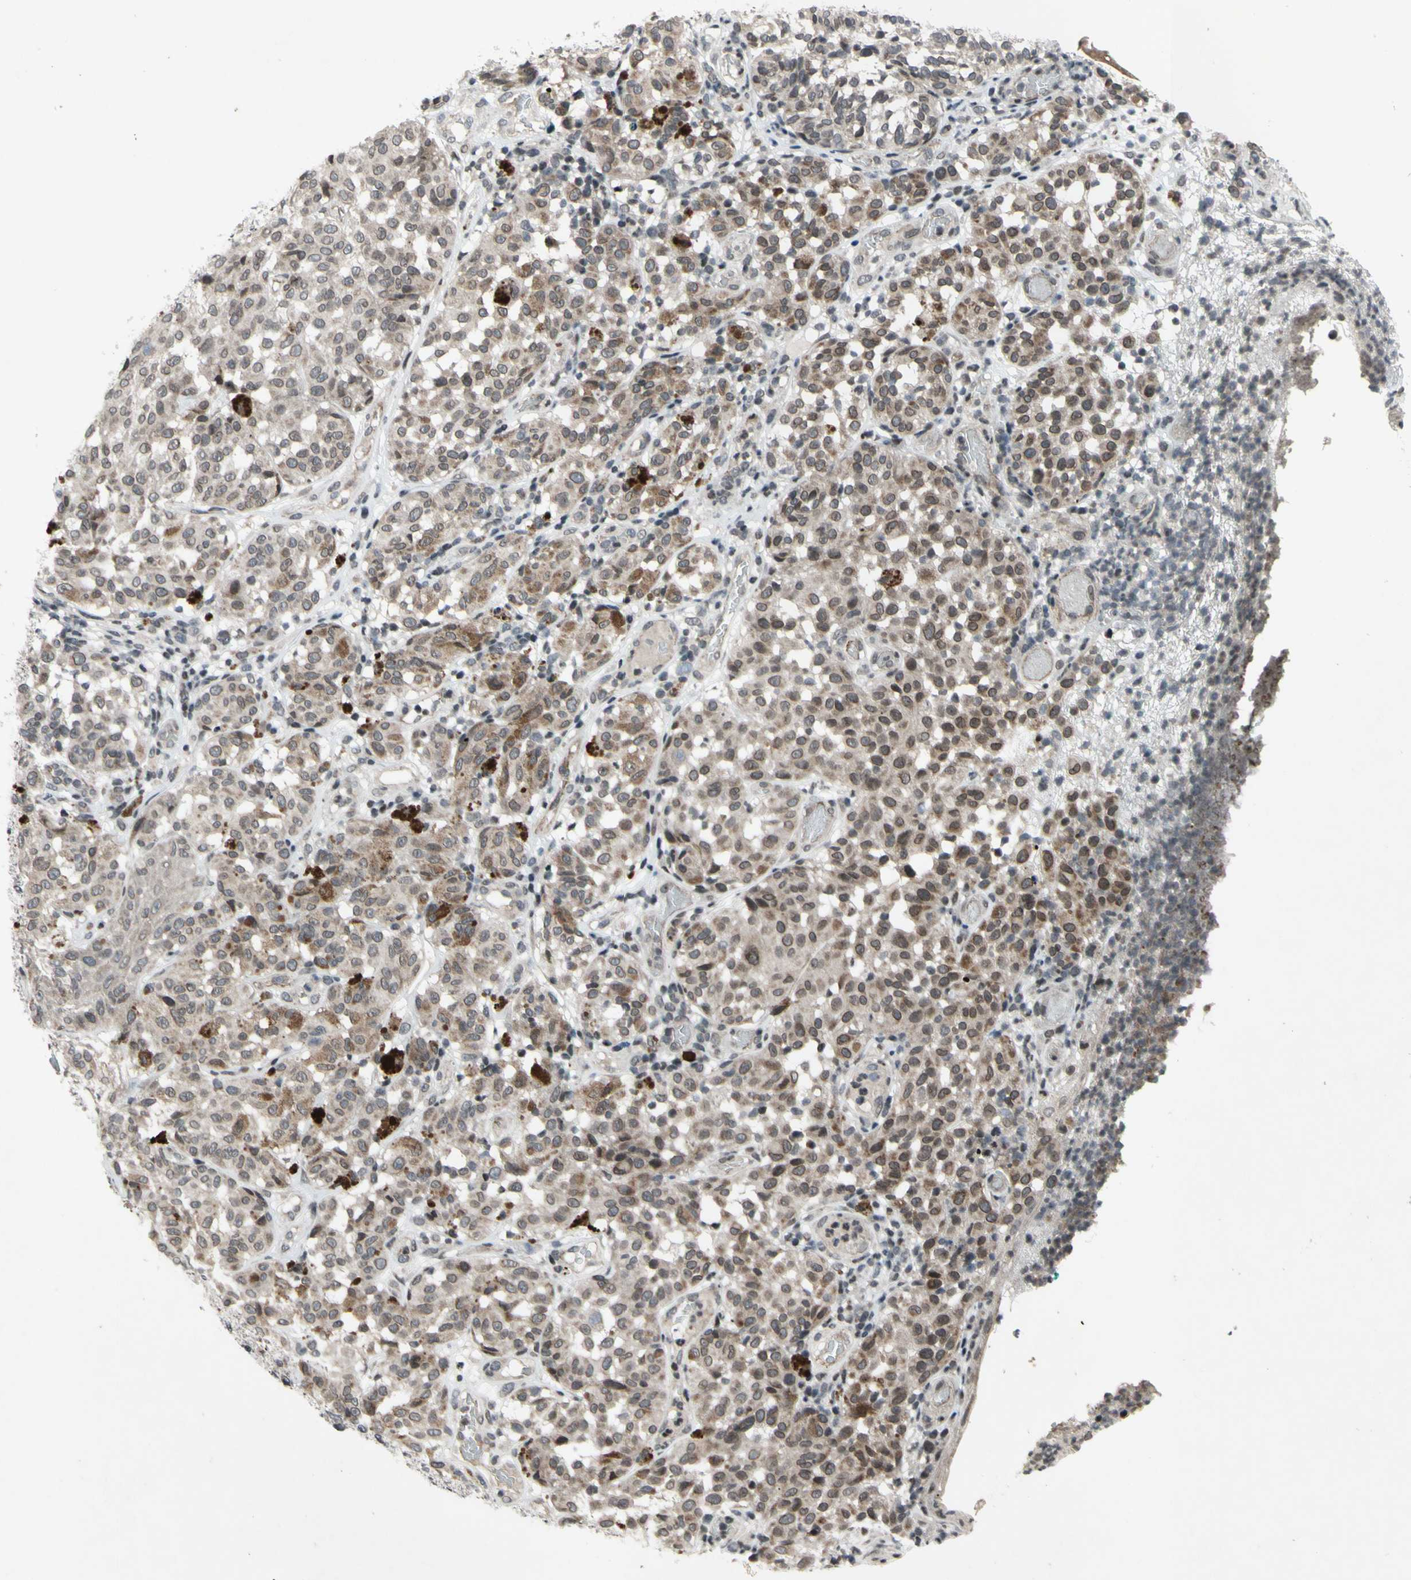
{"staining": {"intensity": "weak", "quantity": ">75%", "location": "cytoplasmic/membranous,nuclear"}, "tissue": "melanoma", "cell_type": "Tumor cells", "image_type": "cancer", "snomed": [{"axis": "morphology", "description": "Malignant melanoma, NOS"}, {"axis": "topography", "description": "Skin"}], "caption": "This image reveals melanoma stained with immunohistochemistry to label a protein in brown. The cytoplasmic/membranous and nuclear of tumor cells show weak positivity for the protein. Nuclei are counter-stained blue.", "gene": "XPO1", "patient": {"sex": "female", "age": 46}}